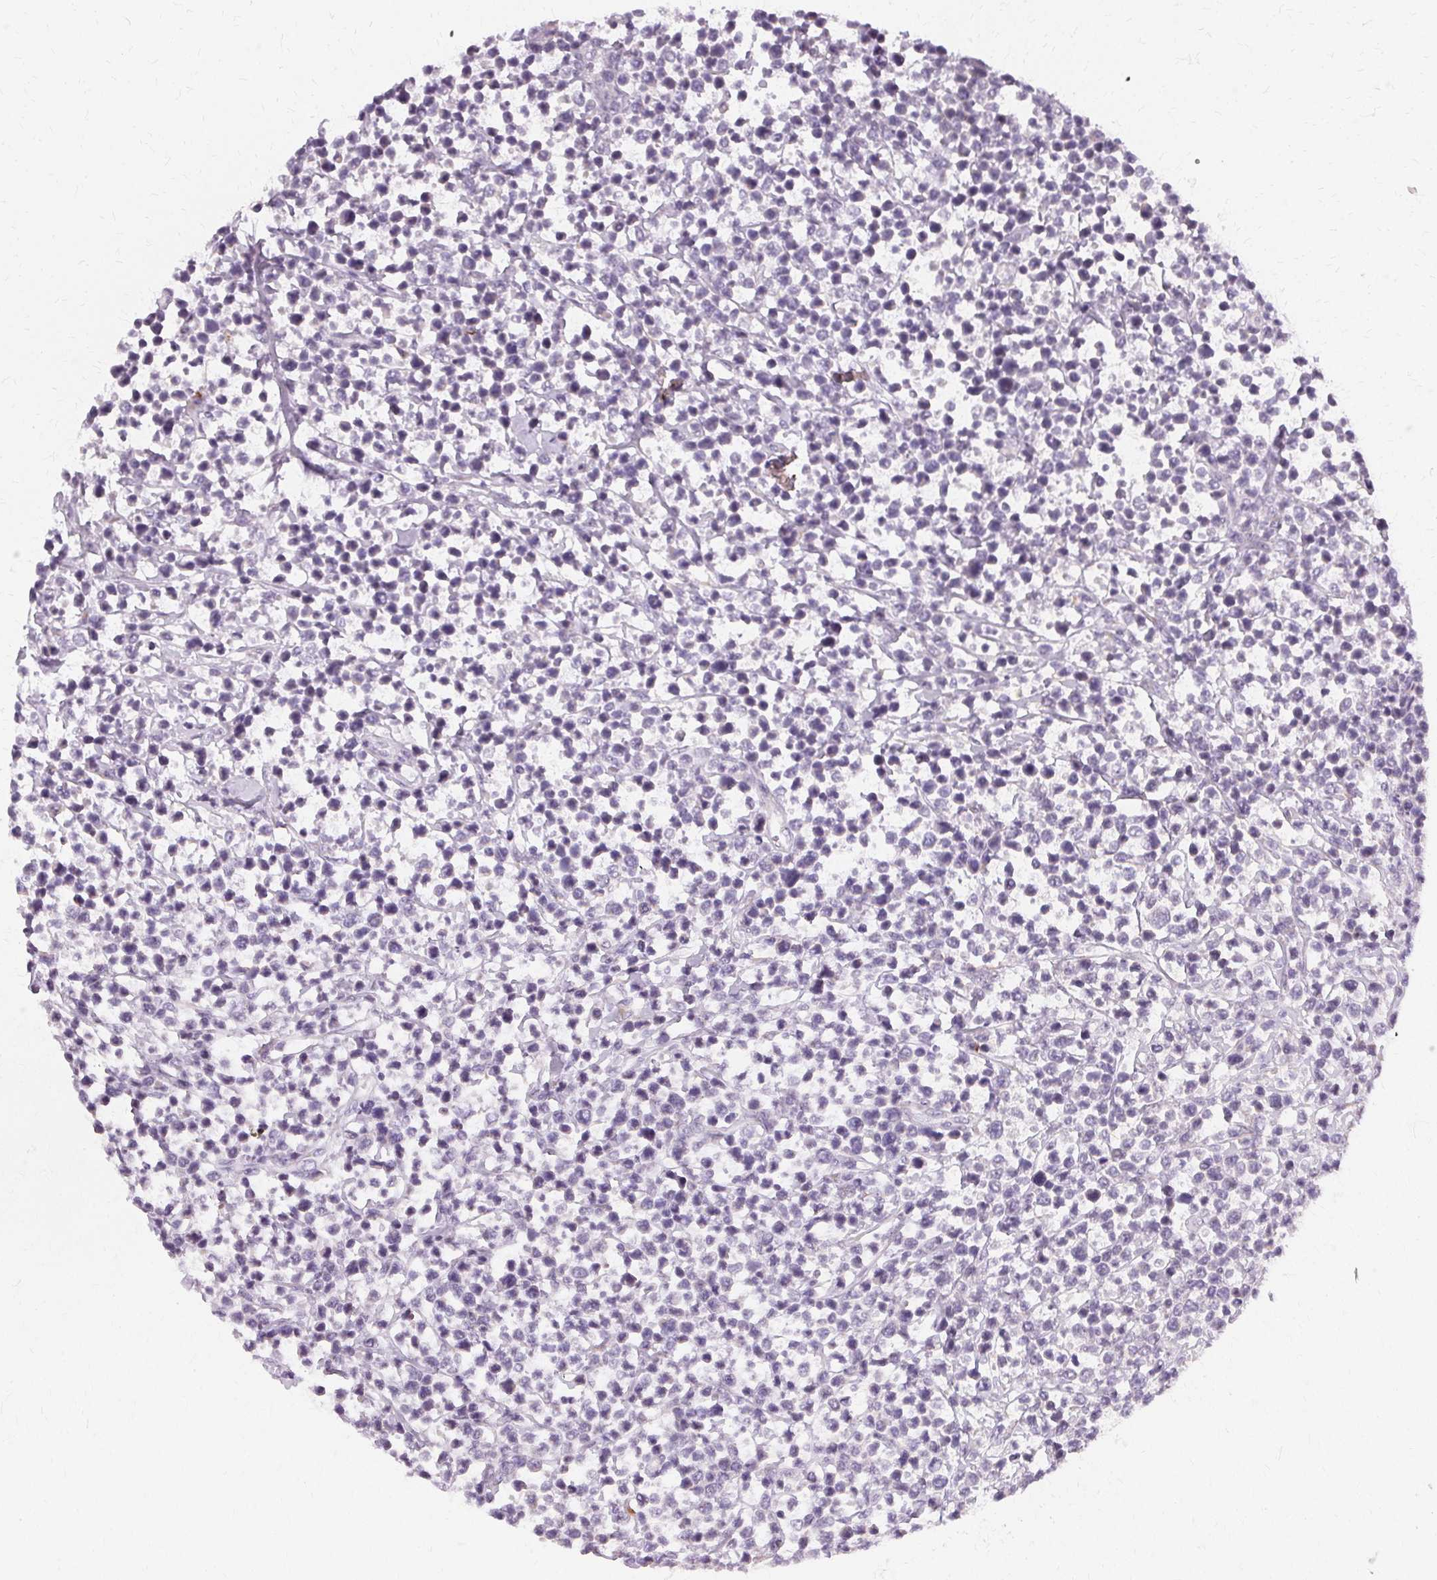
{"staining": {"intensity": "negative", "quantity": "none", "location": "none"}, "tissue": "lymphoma", "cell_type": "Tumor cells", "image_type": "cancer", "snomed": [{"axis": "morphology", "description": "Malignant lymphoma, non-Hodgkin's type, High grade"}, {"axis": "topography", "description": "Soft tissue"}], "caption": "DAB immunohistochemical staining of human lymphoma shows no significant positivity in tumor cells.", "gene": "FCRL3", "patient": {"sex": "female", "age": 56}}